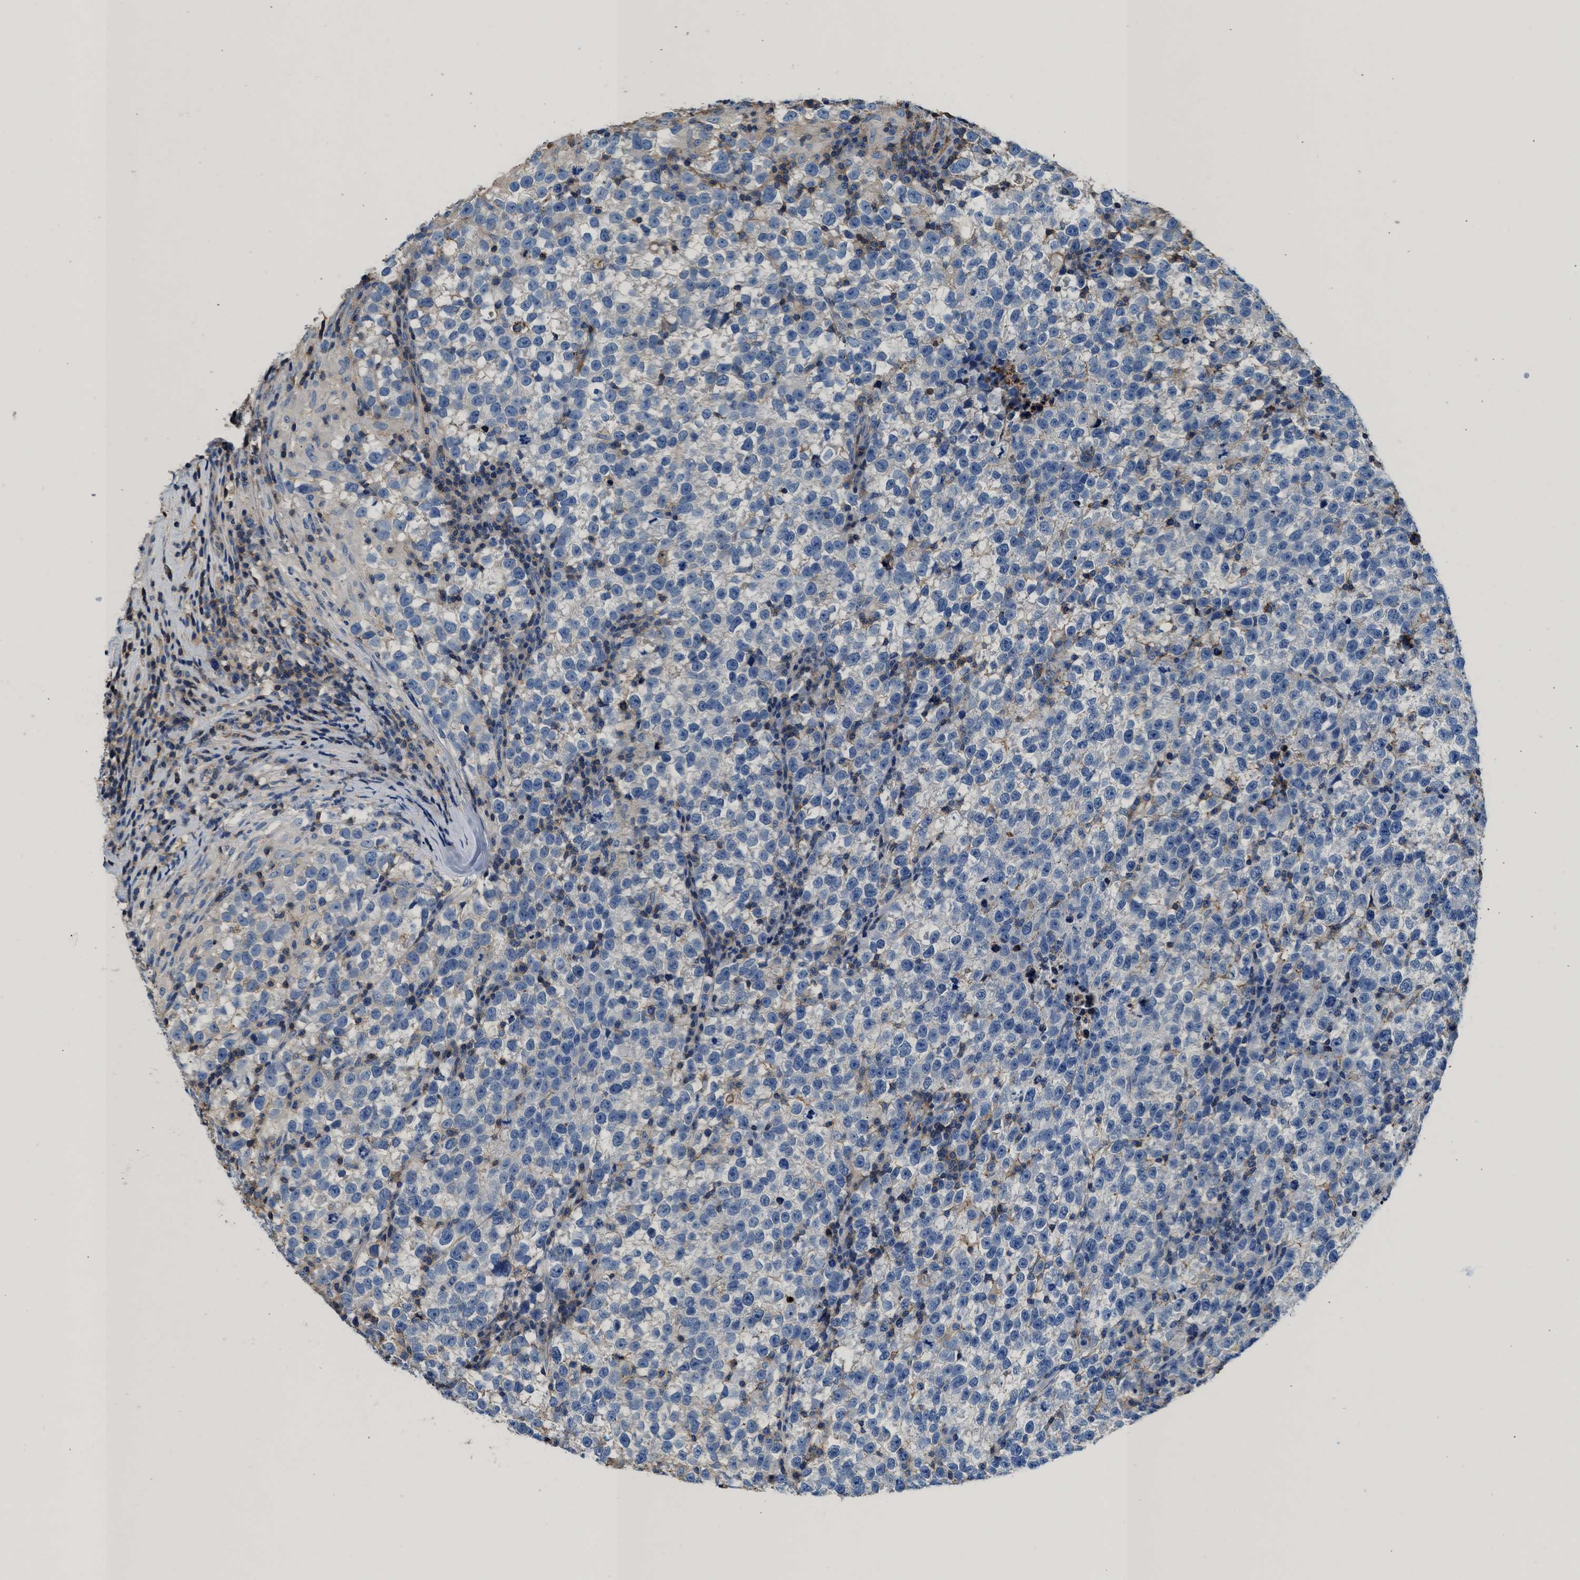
{"staining": {"intensity": "negative", "quantity": "none", "location": "none"}, "tissue": "testis cancer", "cell_type": "Tumor cells", "image_type": "cancer", "snomed": [{"axis": "morphology", "description": "Normal tissue, NOS"}, {"axis": "morphology", "description": "Seminoma, NOS"}, {"axis": "topography", "description": "Testis"}], "caption": "Testis cancer was stained to show a protein in brown. There is no significant staining in tumor cells.", "gene": "KCNQ4", "patient": {"sex": "male", "age": 43}}